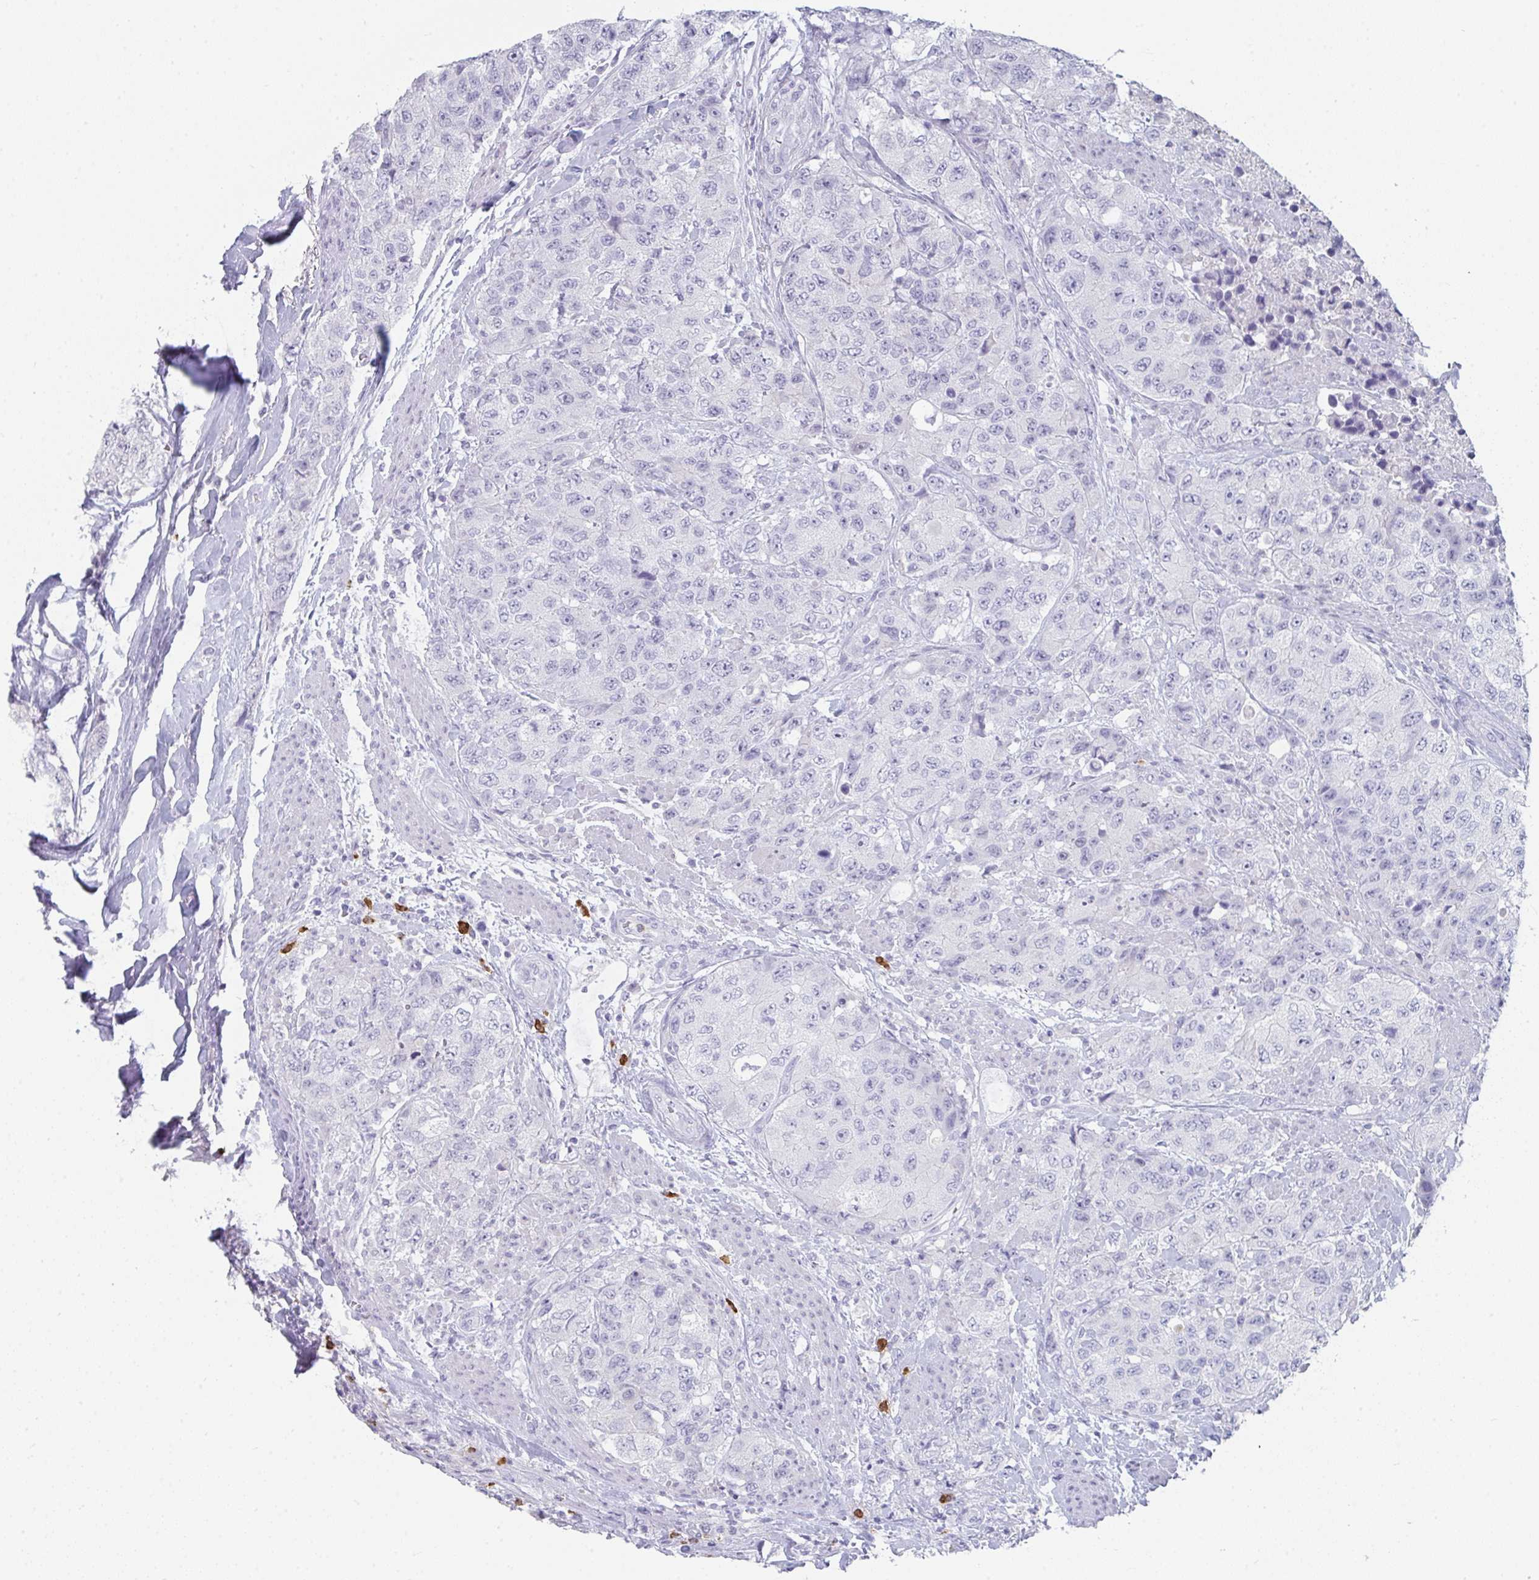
{"staining": {"intensity": "negative", "quantity": "none", "location": "none"}, "tissue": "urothelial cancer", "cell_type": "Tumor cells", "image_type": "cancer", "snomed": [{"axis": "morphology", "description": "Urothelial carcinoma, High grade"}, {"axis": "topography", "description": "Urinary bladder"}], "caption": "DAB immunohistochemical staining of human urothelial cancer reveals no significant positivity in tumor cells.", "gene": "RUBCN", "patient": {"sex": "female", "age": 78}}